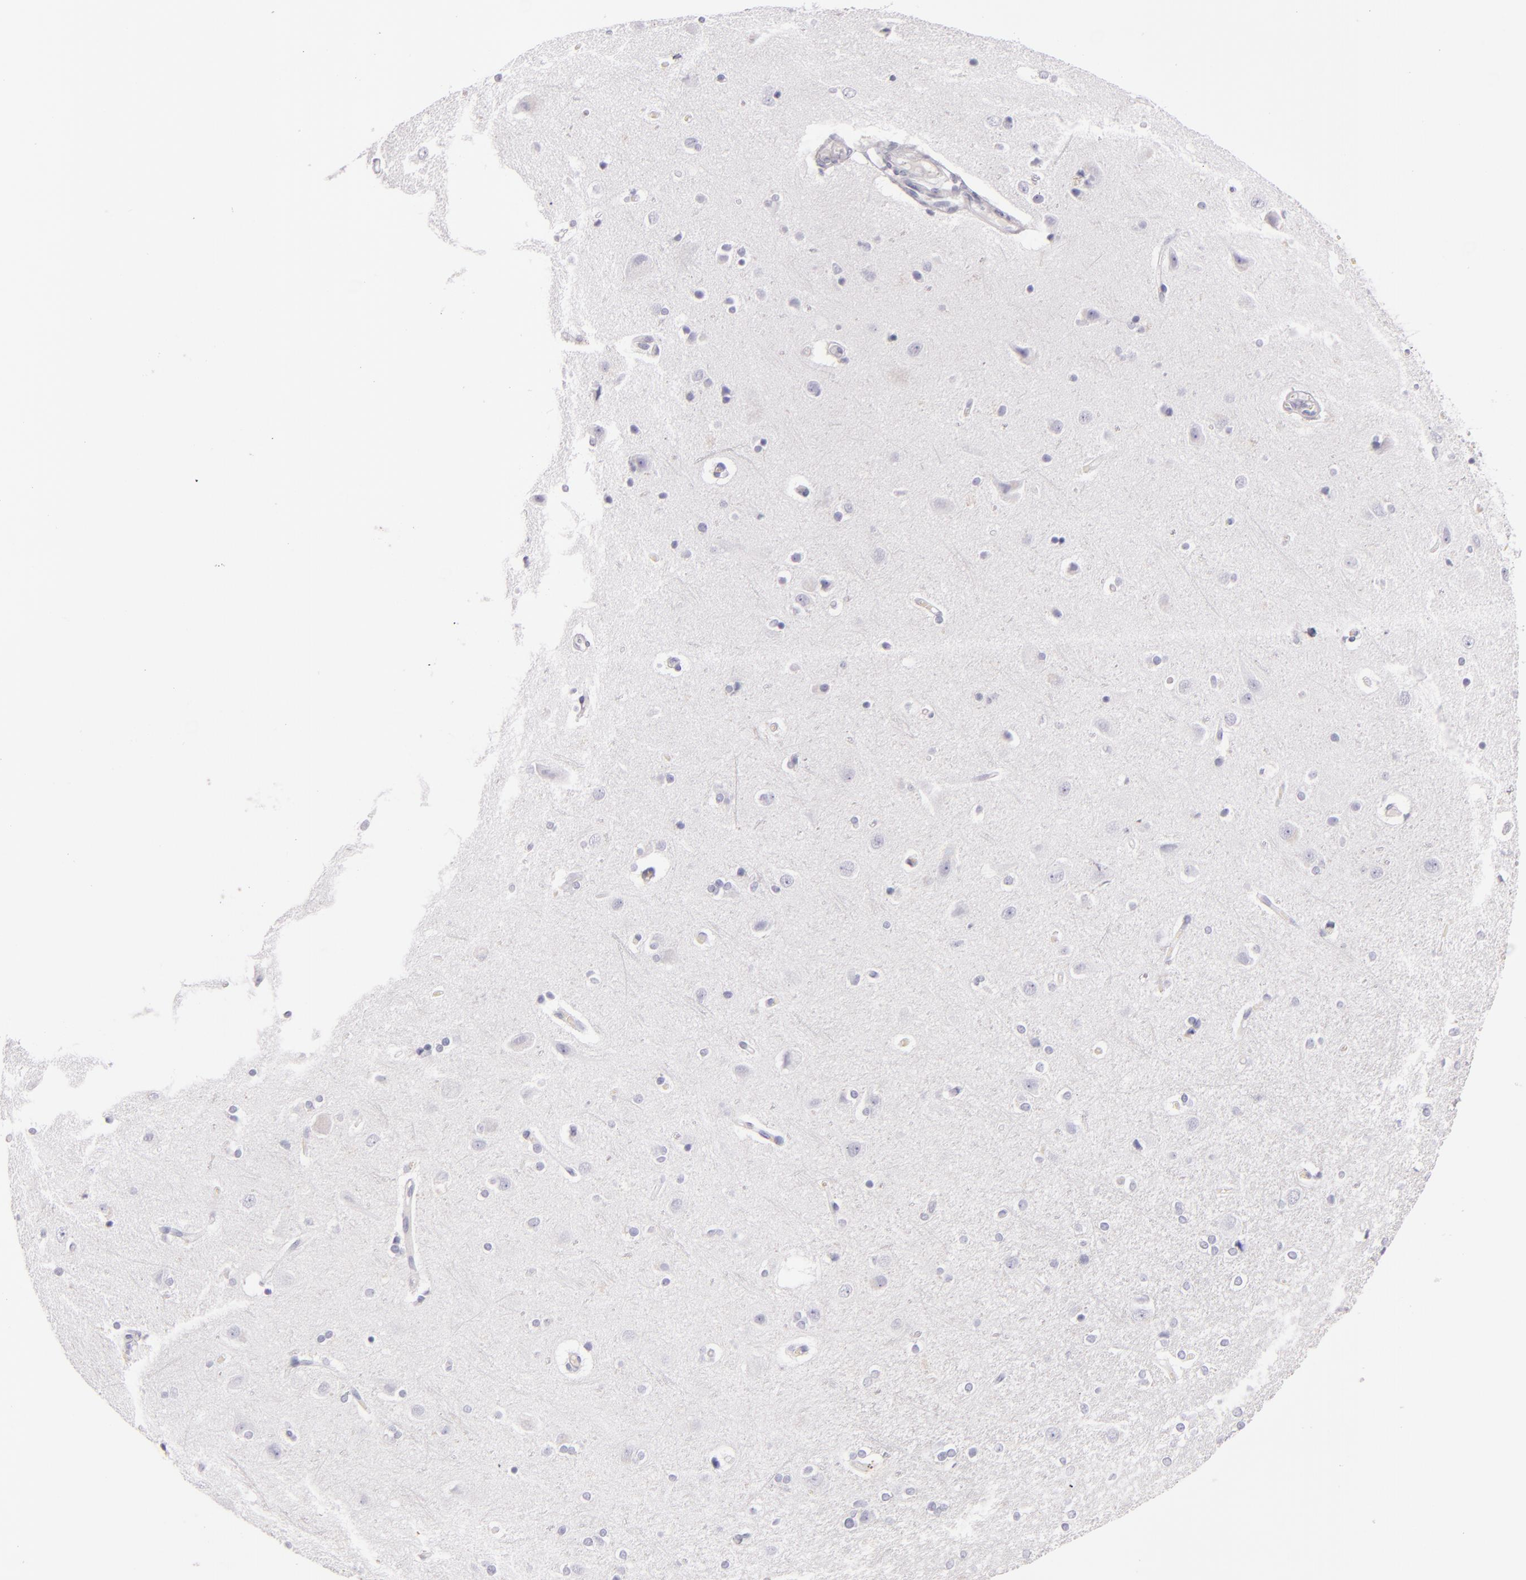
{"staining": {"intensity": "negative", "quantity": "none", "location": "none"}, "tissue": "cerebral cortex", "cell_type": "Endothelial cells", "image_type": "normal", "snomed": [{"axis": "morphology", "description": "Normal tissue, NOS"}, {"axis": "topography", "description": "Cerebral cortex"}], "caption": "Cerebral cortex stained for a protein using immunohistochemistry exhibits no positivity endothelial cells.", "gene": "FABP1", "patient": {"sex": "female", "age": 54}}